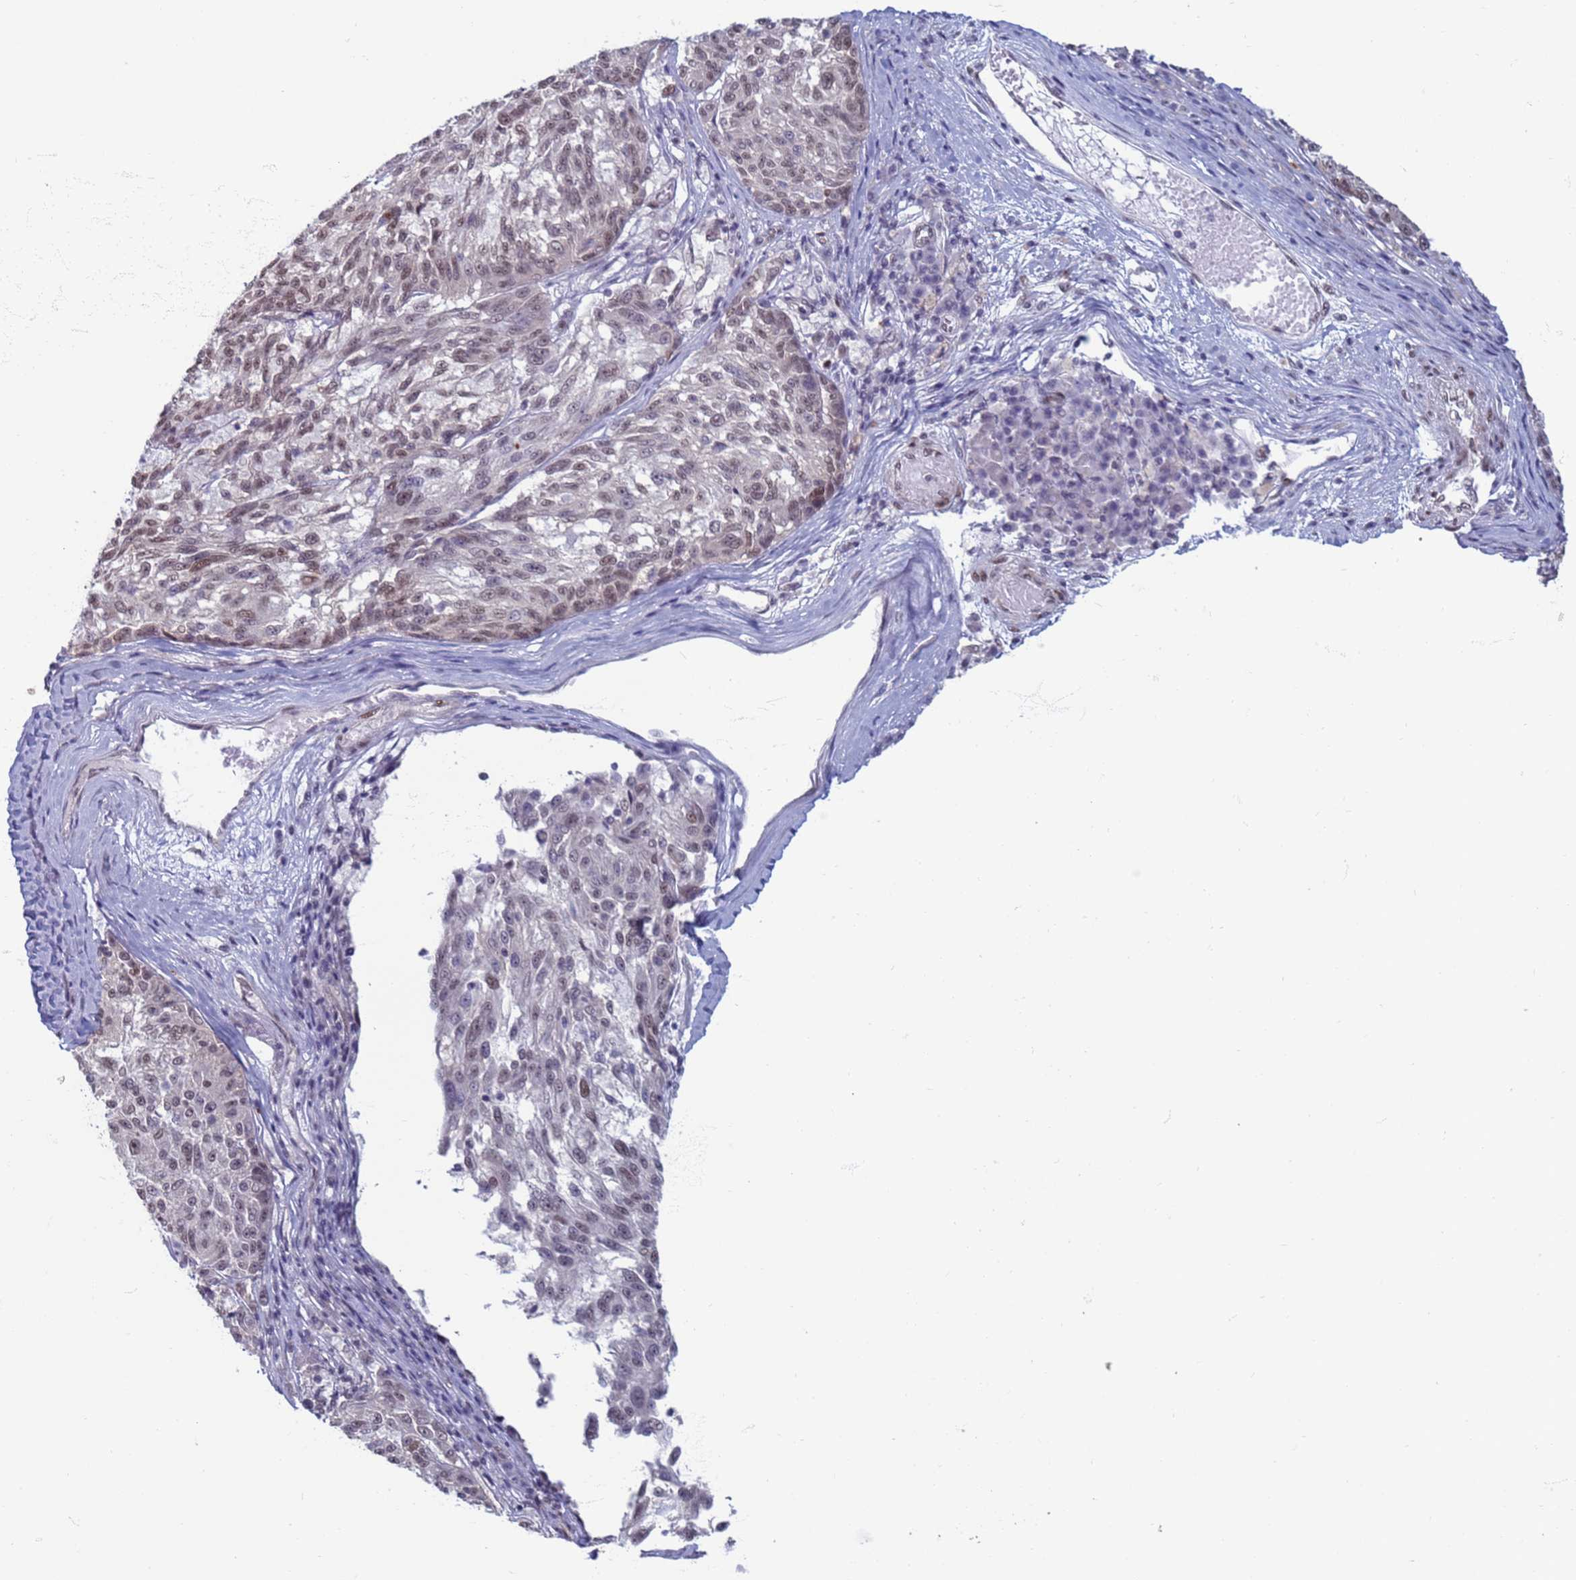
{"staining": {"intensity": "weak", "quantity": "25%-75%", "location": "nuclear"}, "tissue": "melanoma", "cell_type": "Tumor cells", "image_type": "cancer", "snomed": [{"axis": "morphology", "description": "Malignant melanoma, NOS"}, {"axis": "topography", "description": "Skin"}], "caption": "Tumor cells display low levels of weak nuclear staining in about 25%-75% of cells in human melanoma. The staining was performed using DAB (3,3'-diaminobenzidine) to visualize the protein expression in brown, while the nuclei were stained in blue with hematoxylin (Magnification: 20x).", "gene": "SAE1", "patient": {"sex": "male", "age": 53}}